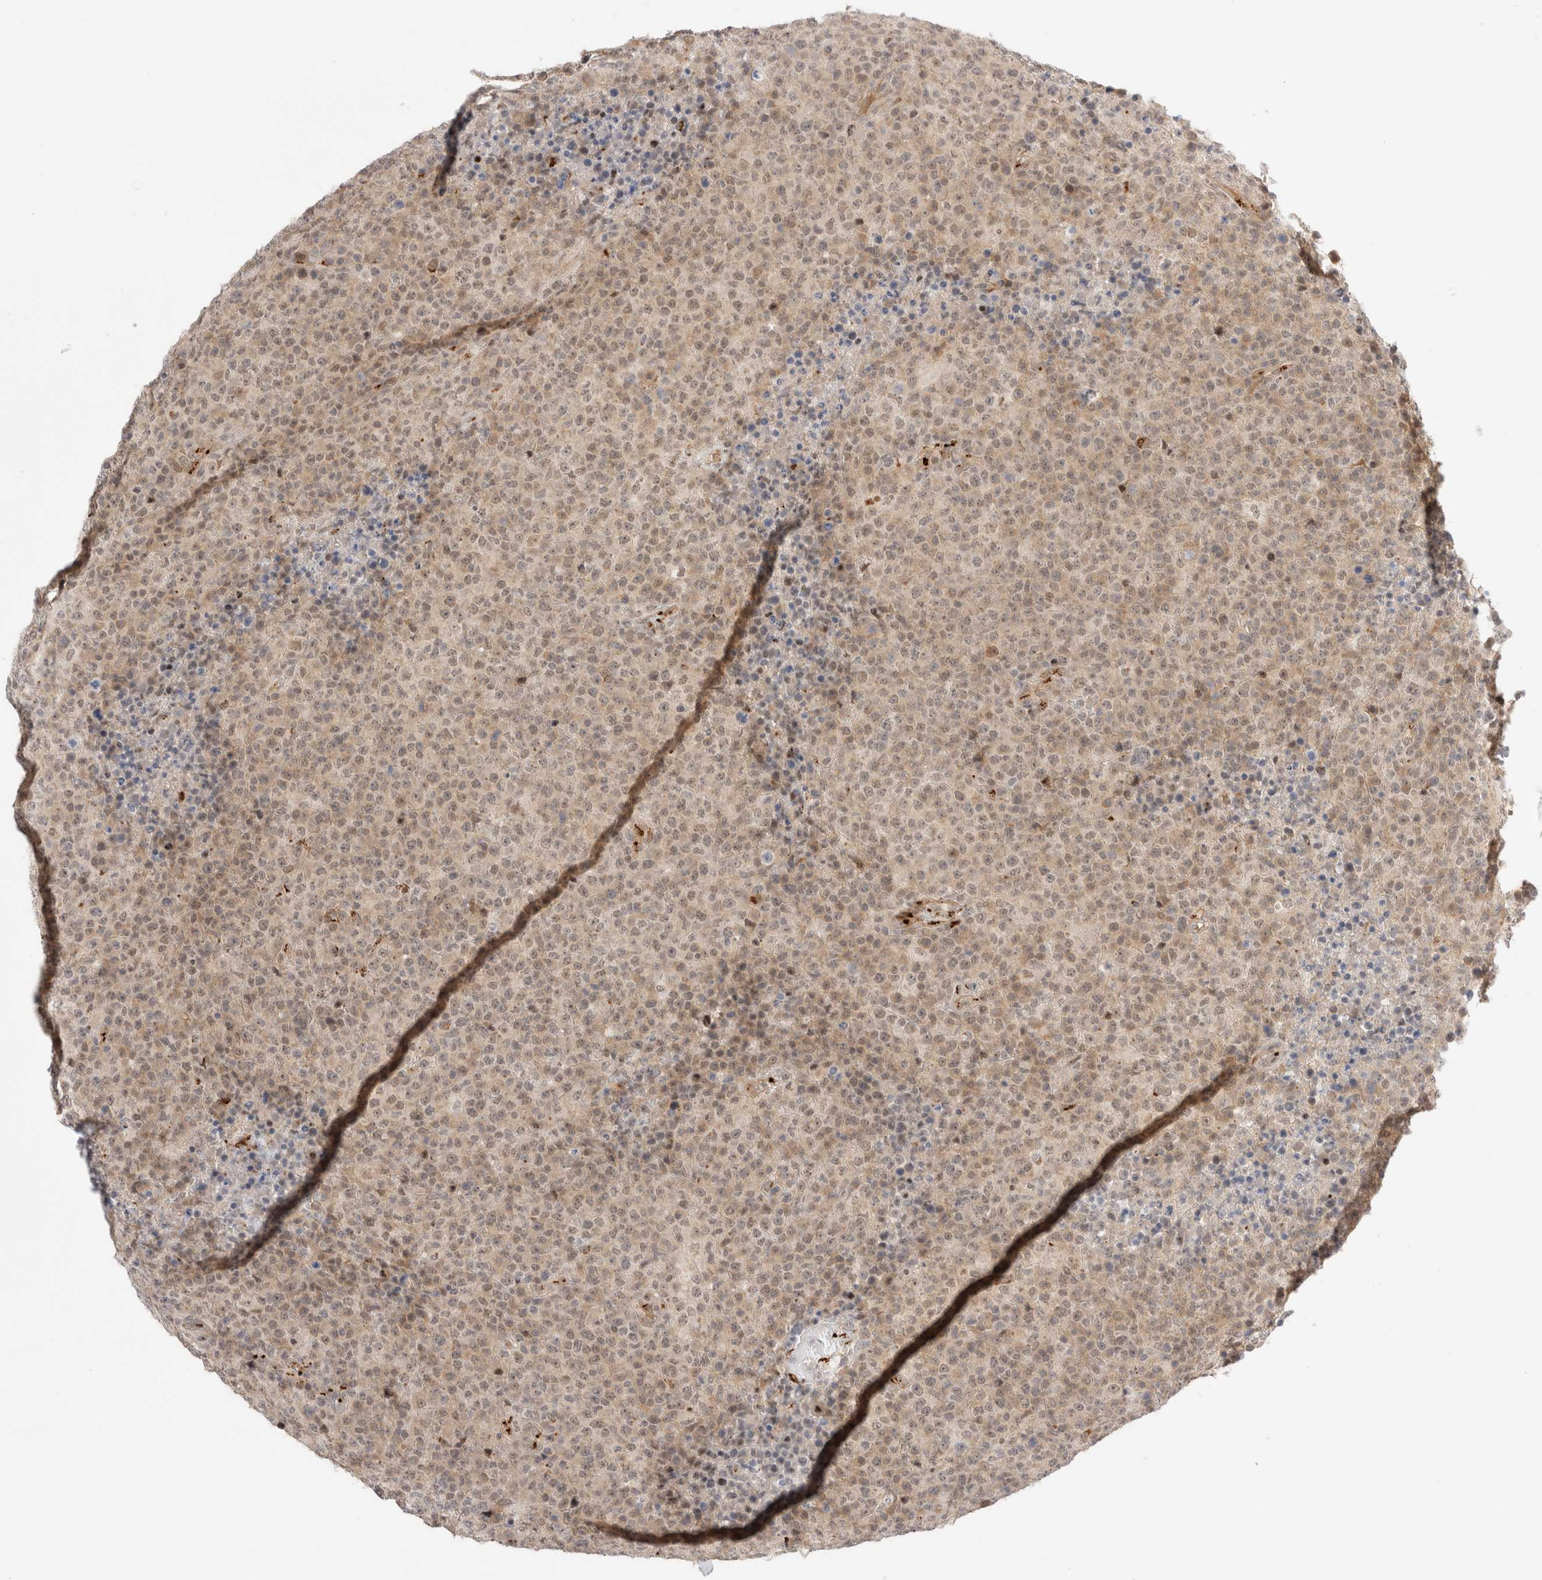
{"staining": {"intensity": "weak", "quantity": ">75%", "location": "nuclear"}, "tissue": "lymphoma", "cell_type": "Tumor cells", "image_type": "cancer", "snomed": [{"axis": "morphology", "description": "Malignant lymphoma, non-Hodgkin's type, High grade"}, {"axis": "topography", "description": "Lymph node"}], "caption": "Immunohistochemical staining of malignant lymphoma, non-Hodgkin's type (high-grade) shows low levels of weak nuclear protein staining in about >75% of tumor cells.", "gene": "VPS28", "patient": {"sex": "male", "age": 13}}